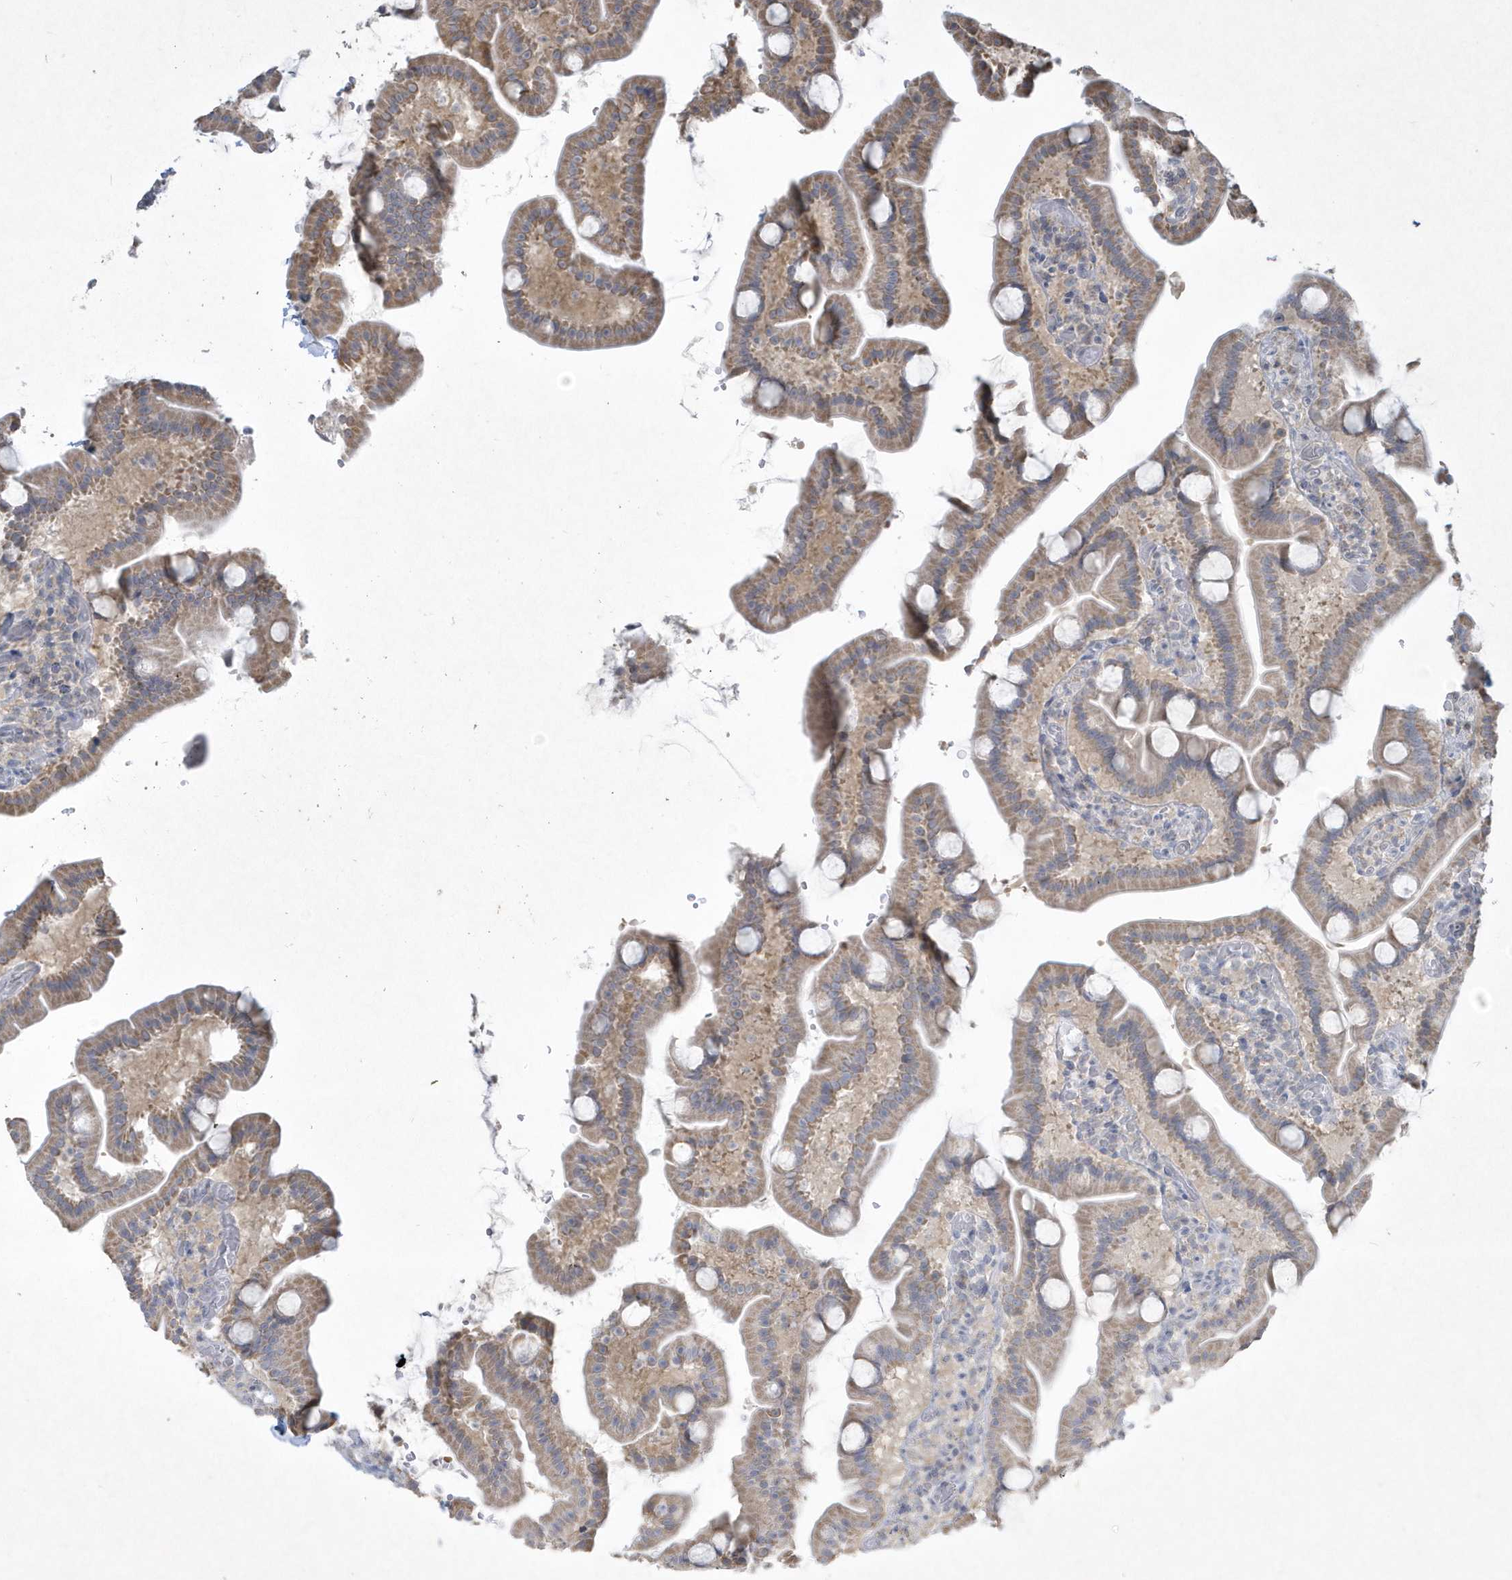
{"staining": {"intensity": "moderate", "quantity": ">75%", "location": "cytoplasmic/membranous"}, "tissue": "duodenum", "cell_type": "Glandular cells", "image_type": "normal", "snomed": [{"axis": "morphology", "description": "Normal tissue, NOS"}, {"axis": "topography", "description": "Duodenum"}], "caption": "Immunohistochemistry (DAB) staining of normal human duodenum displays moderate cytoplasmic/membranous protein staining in approximately >75% of glandular cells.", "gene": "PLTP", "patient": {"sex": "male", "age": 55}}